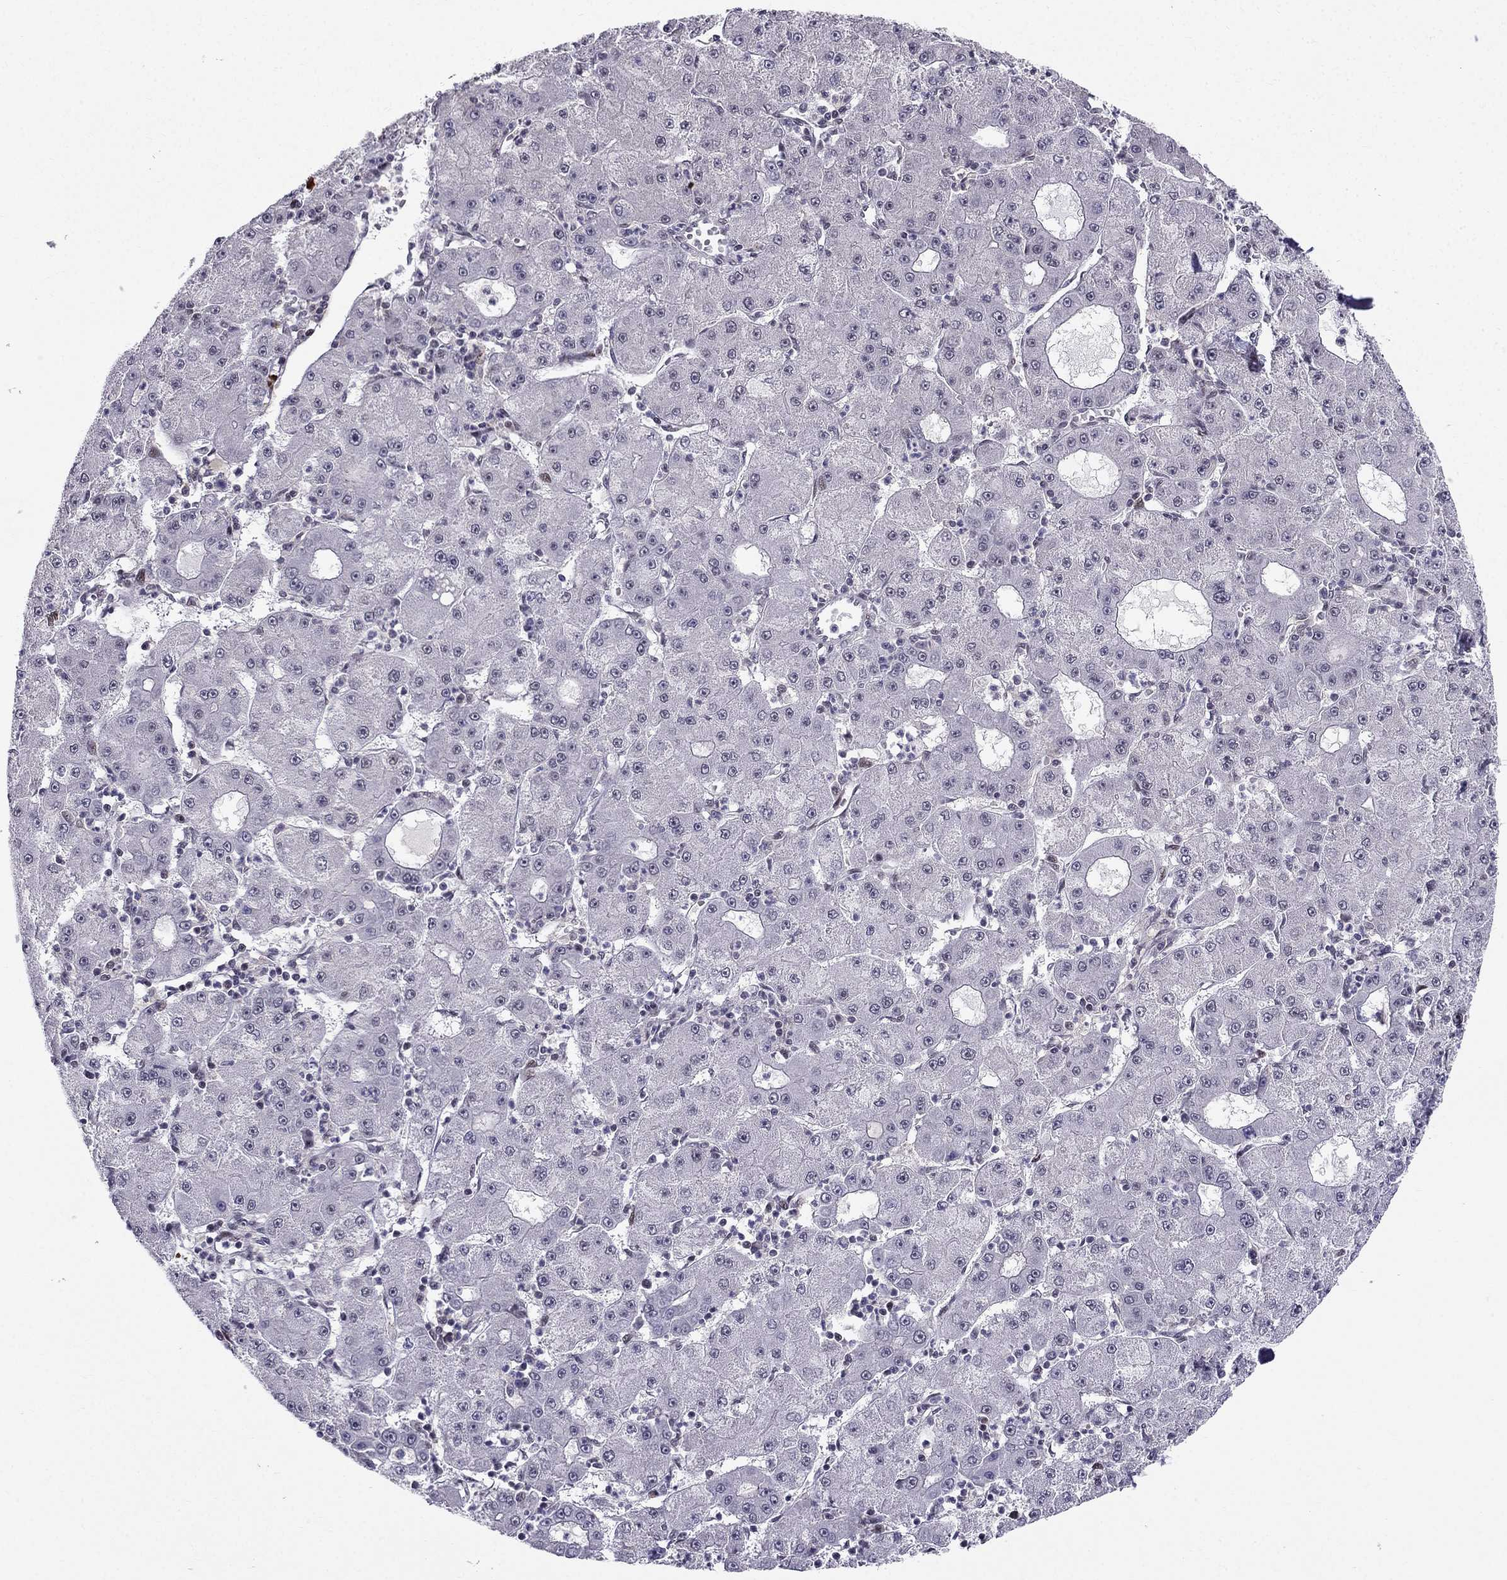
{"staining": {"intensity": "negative", "quantity": "none", "location": "none"}, "tissue": "liver cancer", "cell_type": "Tumor cells", "image_type": "cancer", "snomed": [{"axis": "morphology", "description": "Carcinoma, Hepatocellular, NOS"}, {"axis": "topography", "description": "Liver"}], "caption": "The IHC micrograph has no significant expression in tumor cells of liver cancer (hepatocellular carcinoma) tissue.", "gene": "RPRD2", "patient": {"sex": "male", "age": 73}}